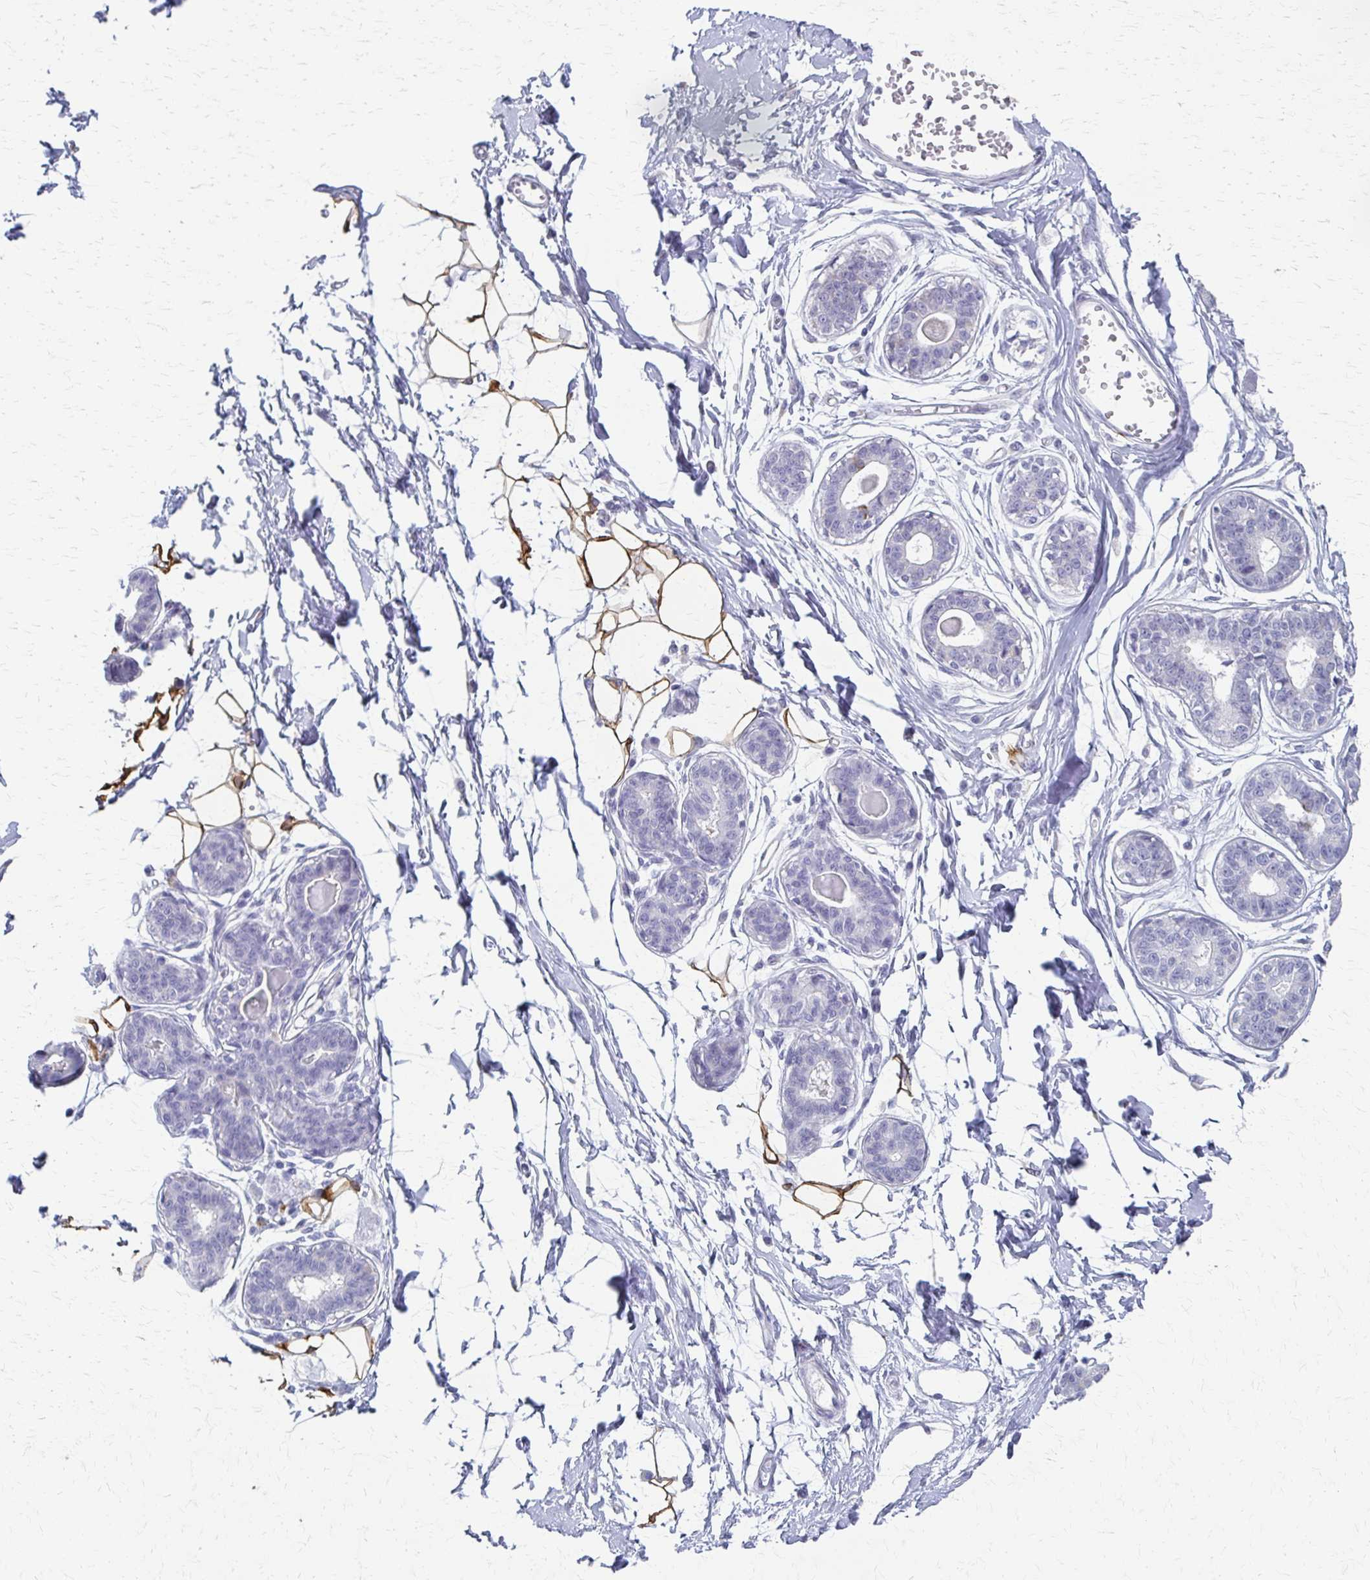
{"staining": {"intensity": "moderate", "quantity": ">75%", "location": "cytoplasmic/membranous"}, "tissue": "breast", "cell_type": "Adipocytes", "image_type": "normal", "snomed": [{"axis": "morphology", "description": "Normal tissue, NOS"}, {"axis": "topography", "description": "Breast"}], "caption": "A medium amount of moderate cytoplasmic/membranous positivity is appreciated in approximately >75% of adipocytes in benign breast.", "gene": "CYB5A", "patient": {"sex": "female", "age": 45}}